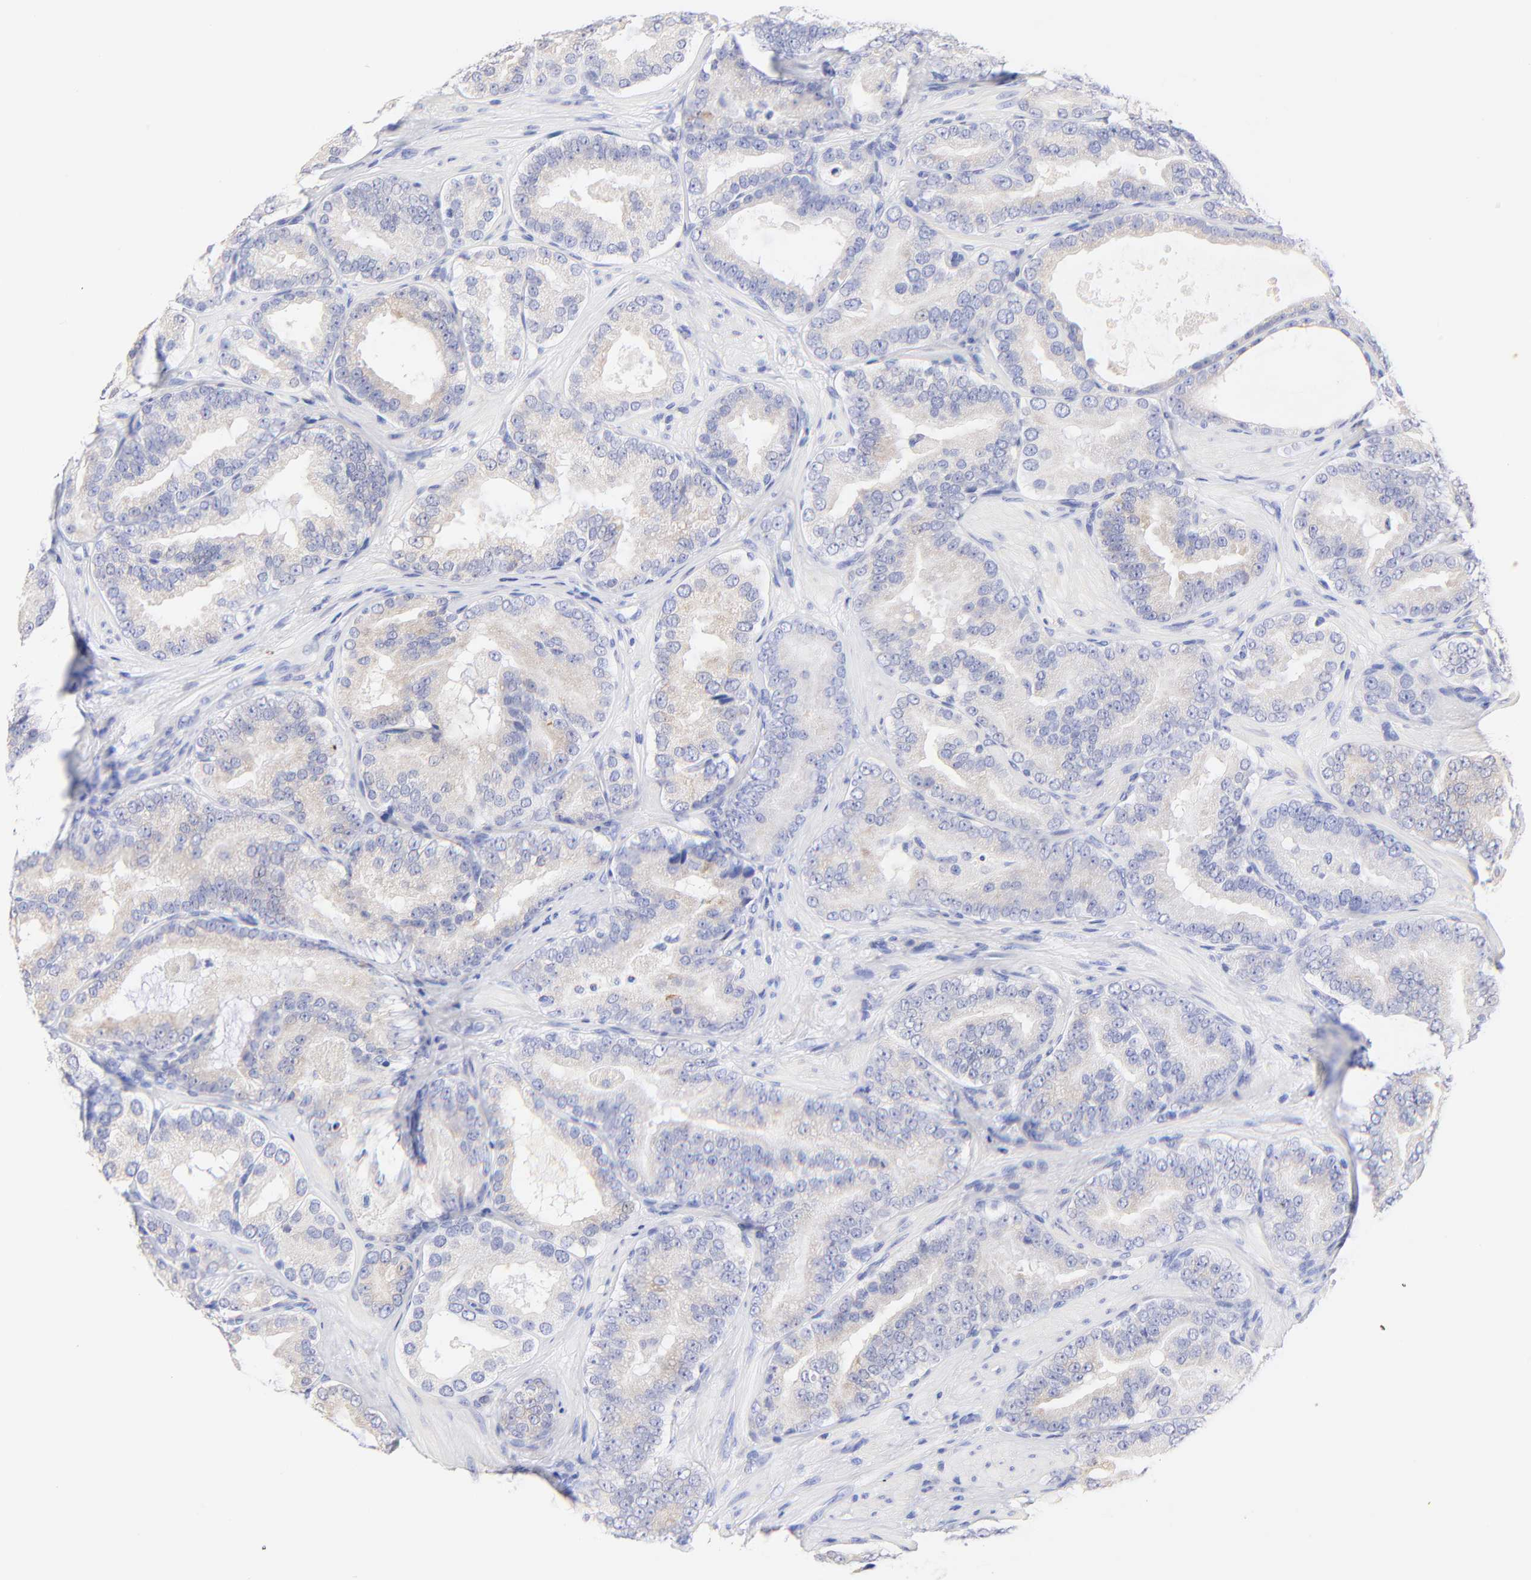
{"staining": {"intensity": "negative", "quantity": "none", "location": "none"}, "tissue": "prostate cancer", "cell_type": "Tumor cells", "image_type": "cancer", "snomed": [{"axis": "morphology", "description": "Adenocarcinoma, Low grade"}, {"axis": "topography", "description": "Prostate"}], "caption": "DAB (3,3'-diaminobenzidine) immunohistochemical staining of human prostate low-grade adenocarcinoma exhibits no significant expression in tumor cells.", "gene": "EBP", "patient": {"sex": "male", "age": 59}}